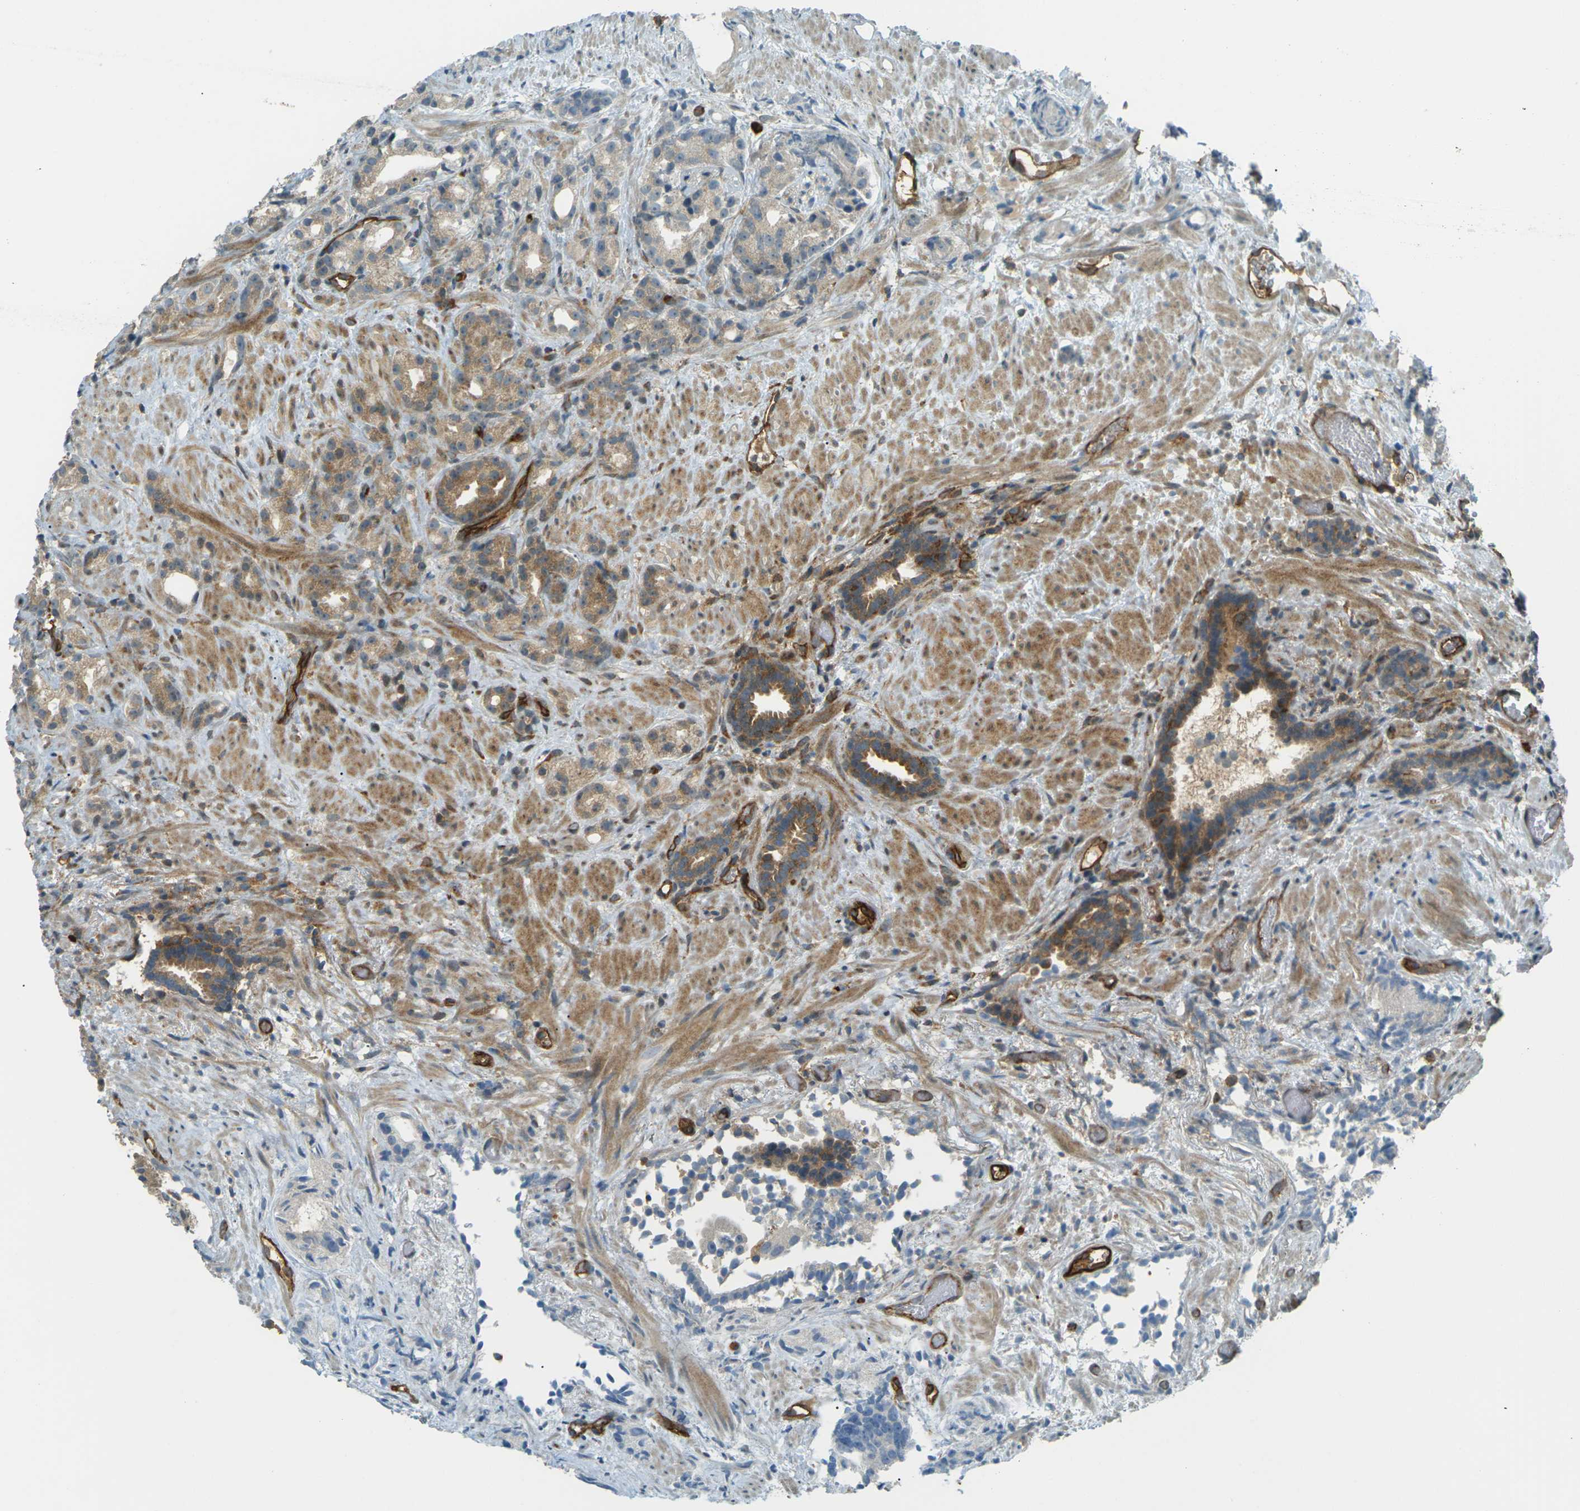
{"staining": {"intensity": "moderate", "quantity": ">75%", "location": "cytoplasmic/membranous"}, "tissue": "prostate cancer", "cell_type": "Tumor cells", "image_type": "cancer", "snomed": [{"axis": "morphology", "description": "Adenocarcinoma, Low grade"}, {"axis": "topography", "description": "Prostate"}], "caption": "Prostate low-grade adenocarcinoma stained for a protein (brown) demonstrates moderate cytoplasmic/membranous positive expression in about >75% of tumor cells.", "gene": "S1PR1", "patient": {"sex": "male", "age": 89}}